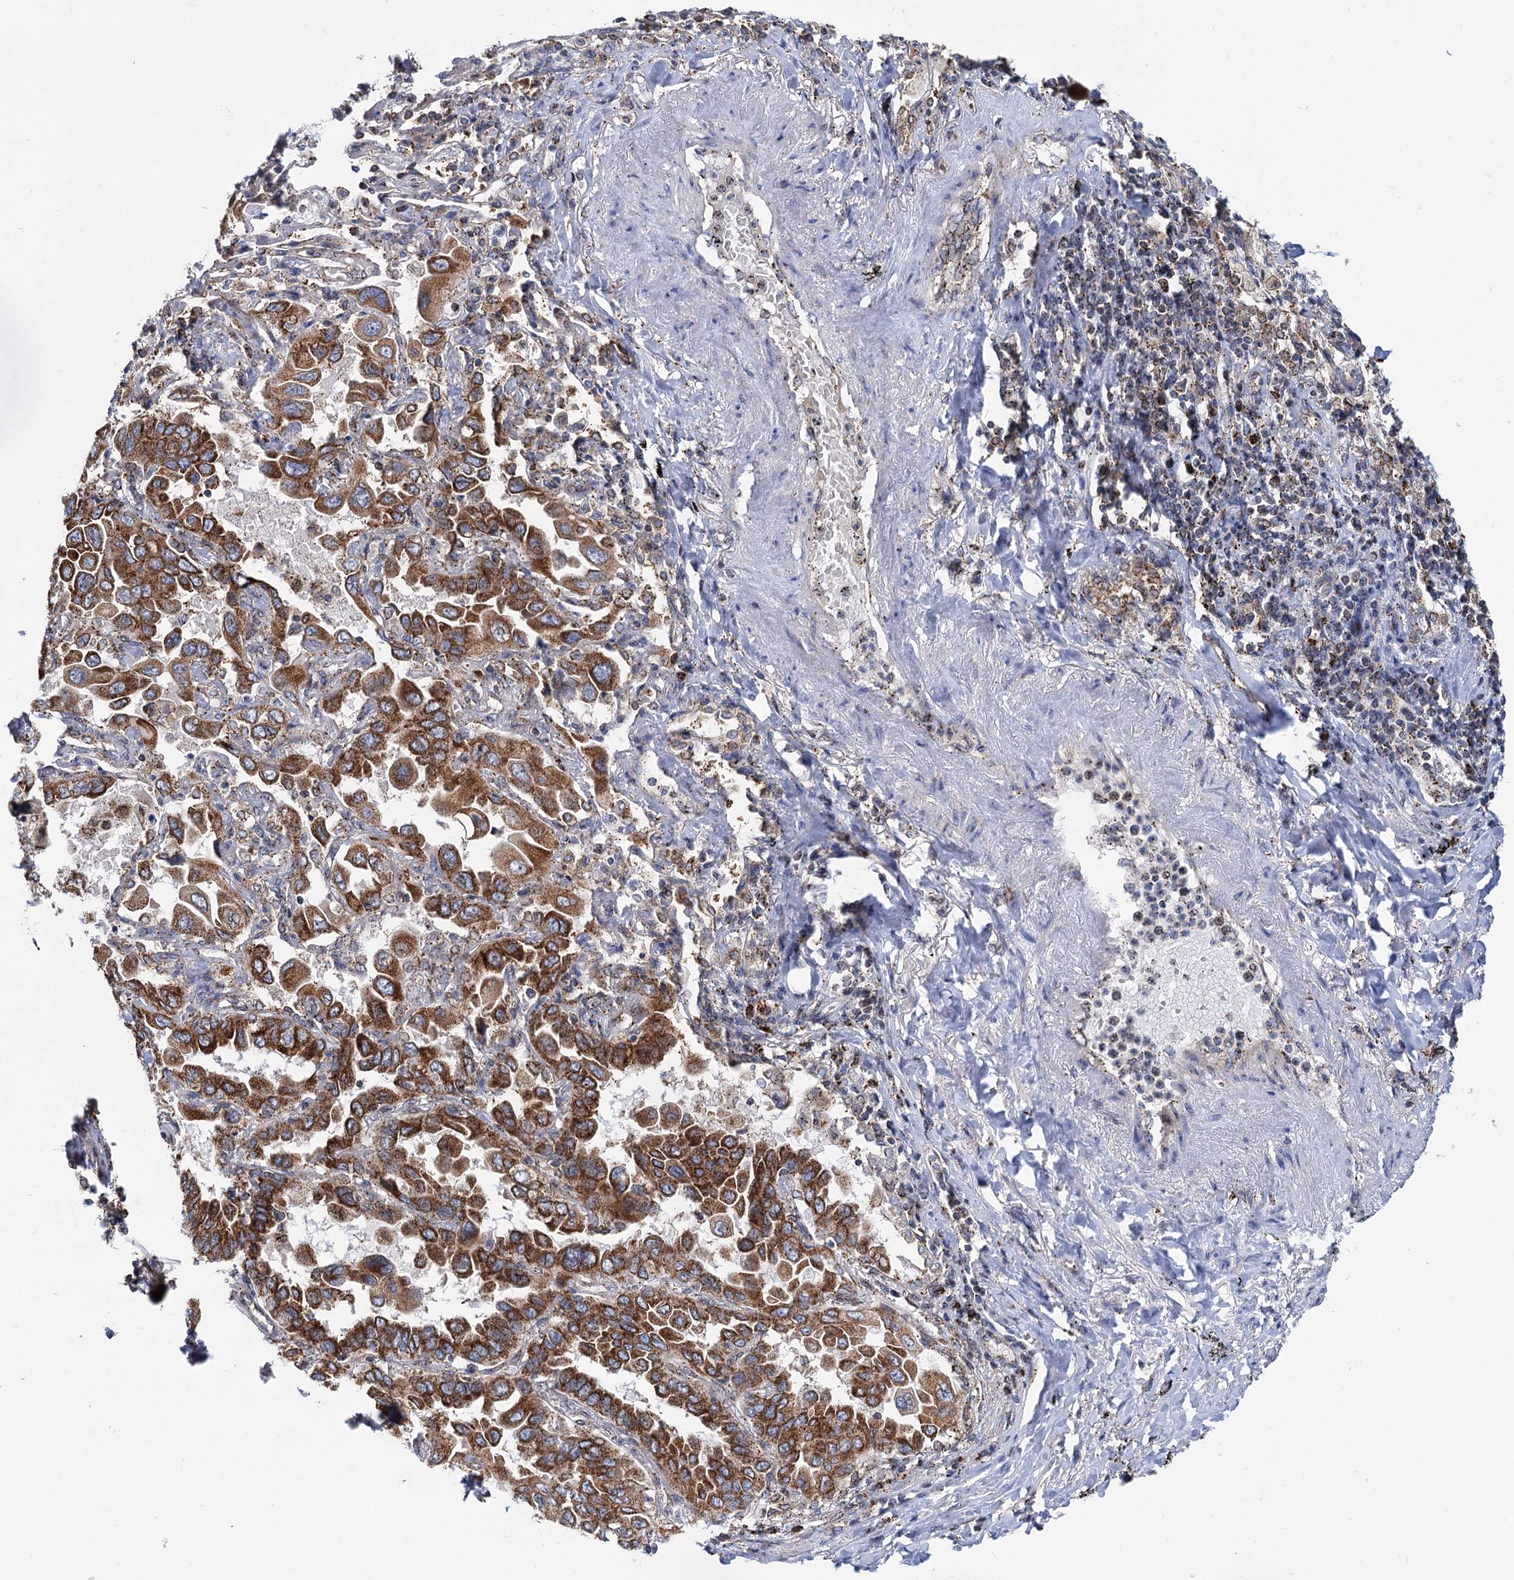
{"staining": {"intensity": "strong", "quantity": ">75%", "location": "cytoplasmic/membranous"}, "tissue": "lung cancer", "cell_type": "Tumor cells", "image_type": "cancer", "snomed": [{"axis": "morphology", "description": "Adenocarcinoma, NOS"}, {"axis": "topography", "description": "Lung"}], "caption": "A brown stain shows strong cytoplasmic/membranous positivity of a protein in human lung cancer (adenocarcinoma) tumor cells.", "gene": "SUPT20H", "patient": {"sex": "male", "age": 64}}